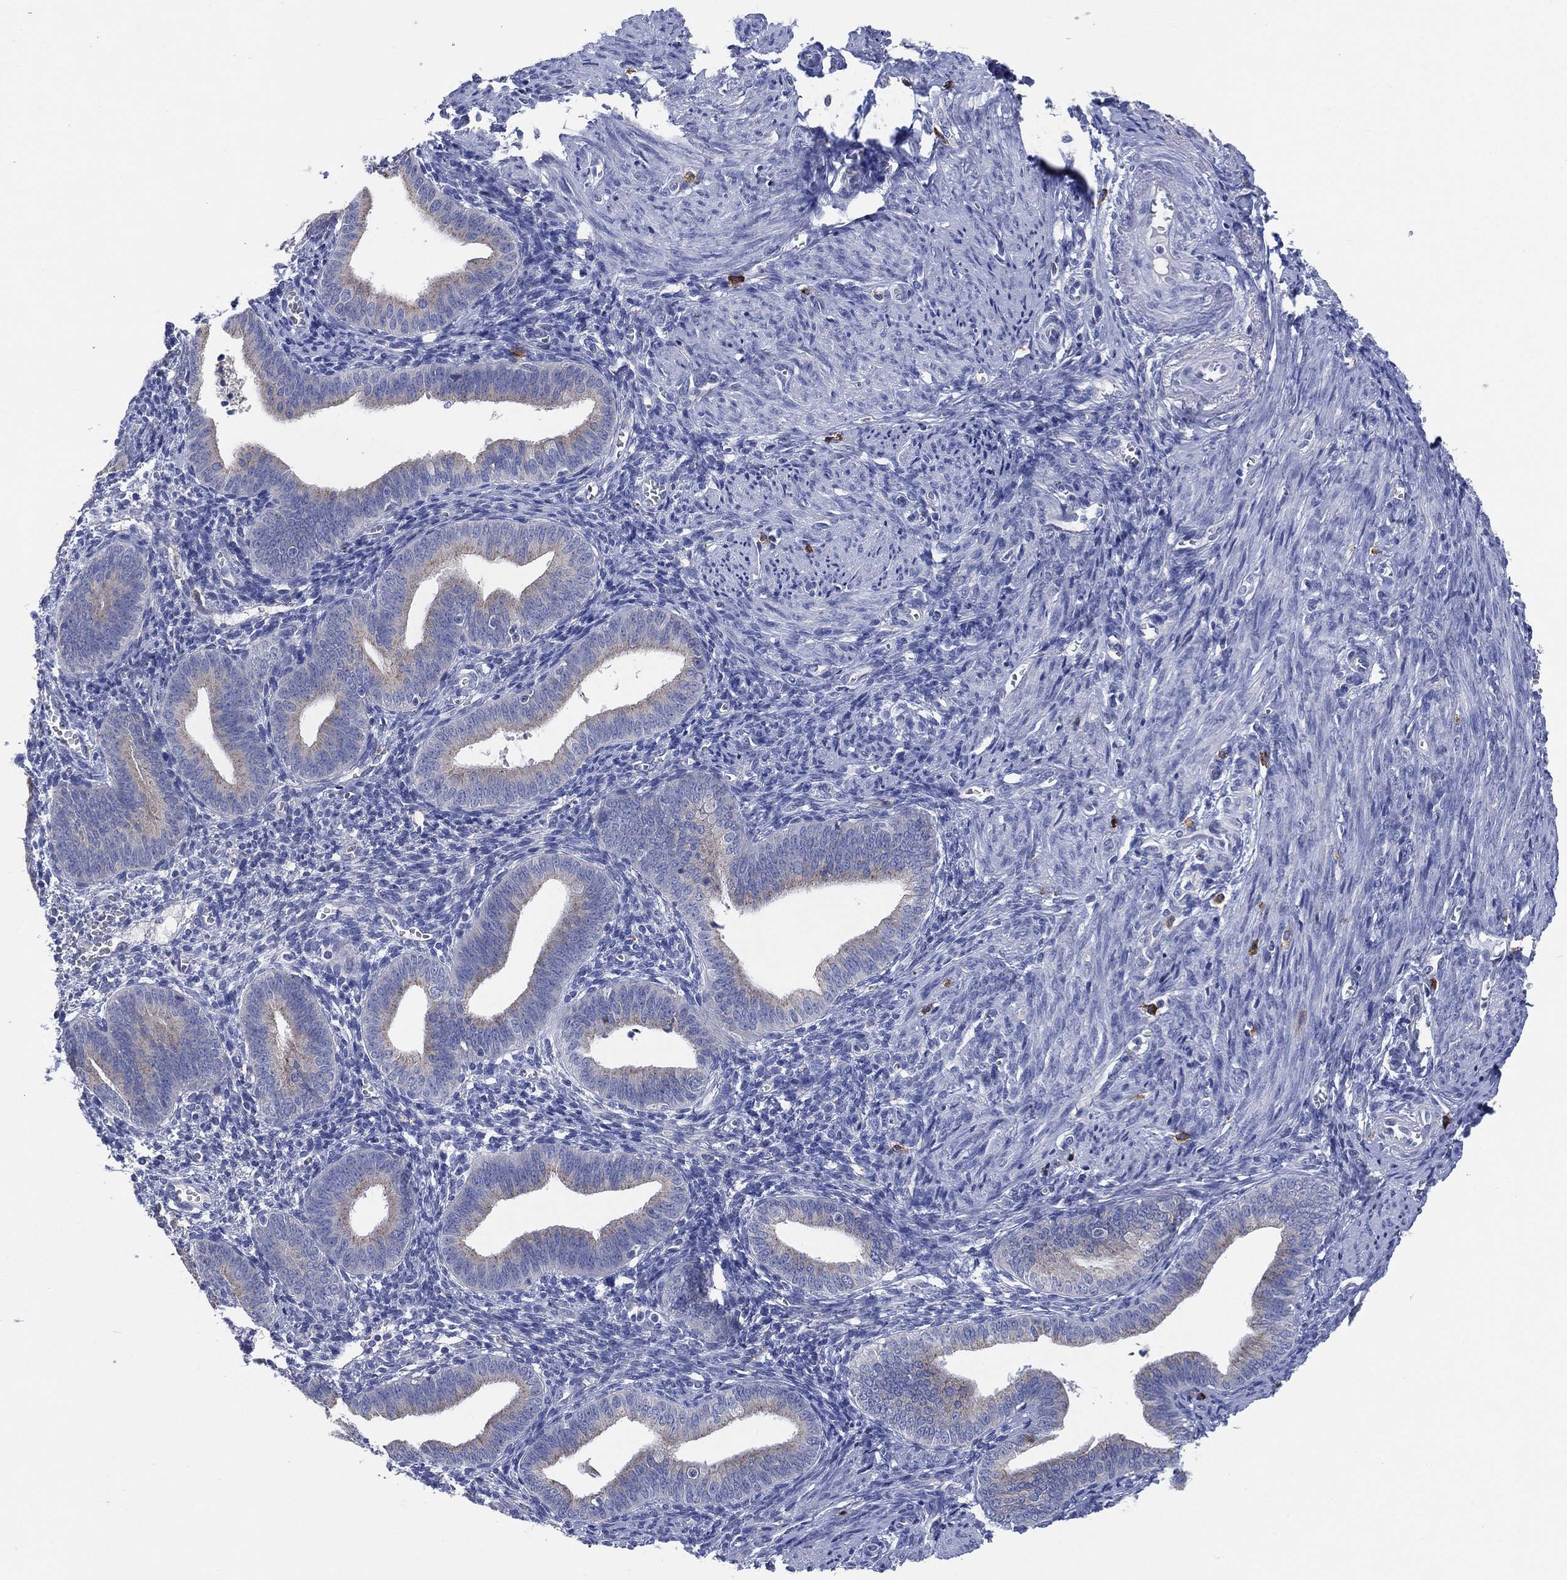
{"staining": {"intensity": "negative", "quantity": "none", "location": "none"}, "tissue": "endometrium", "cell_type": "Cells in endometrial stroma", "image_type": "normal", "snomed": [{"axis": "morphology", "description": "Normal tissue, NOS"}, {"axis": "topography", "description": "Endometrium"}], "caption": "Human endometrium stained for a protein using IHC reveals no expression in cells in endometrial stroma.", "gene": "GALNS", "patient": {"sex": "female", "age": 42}}